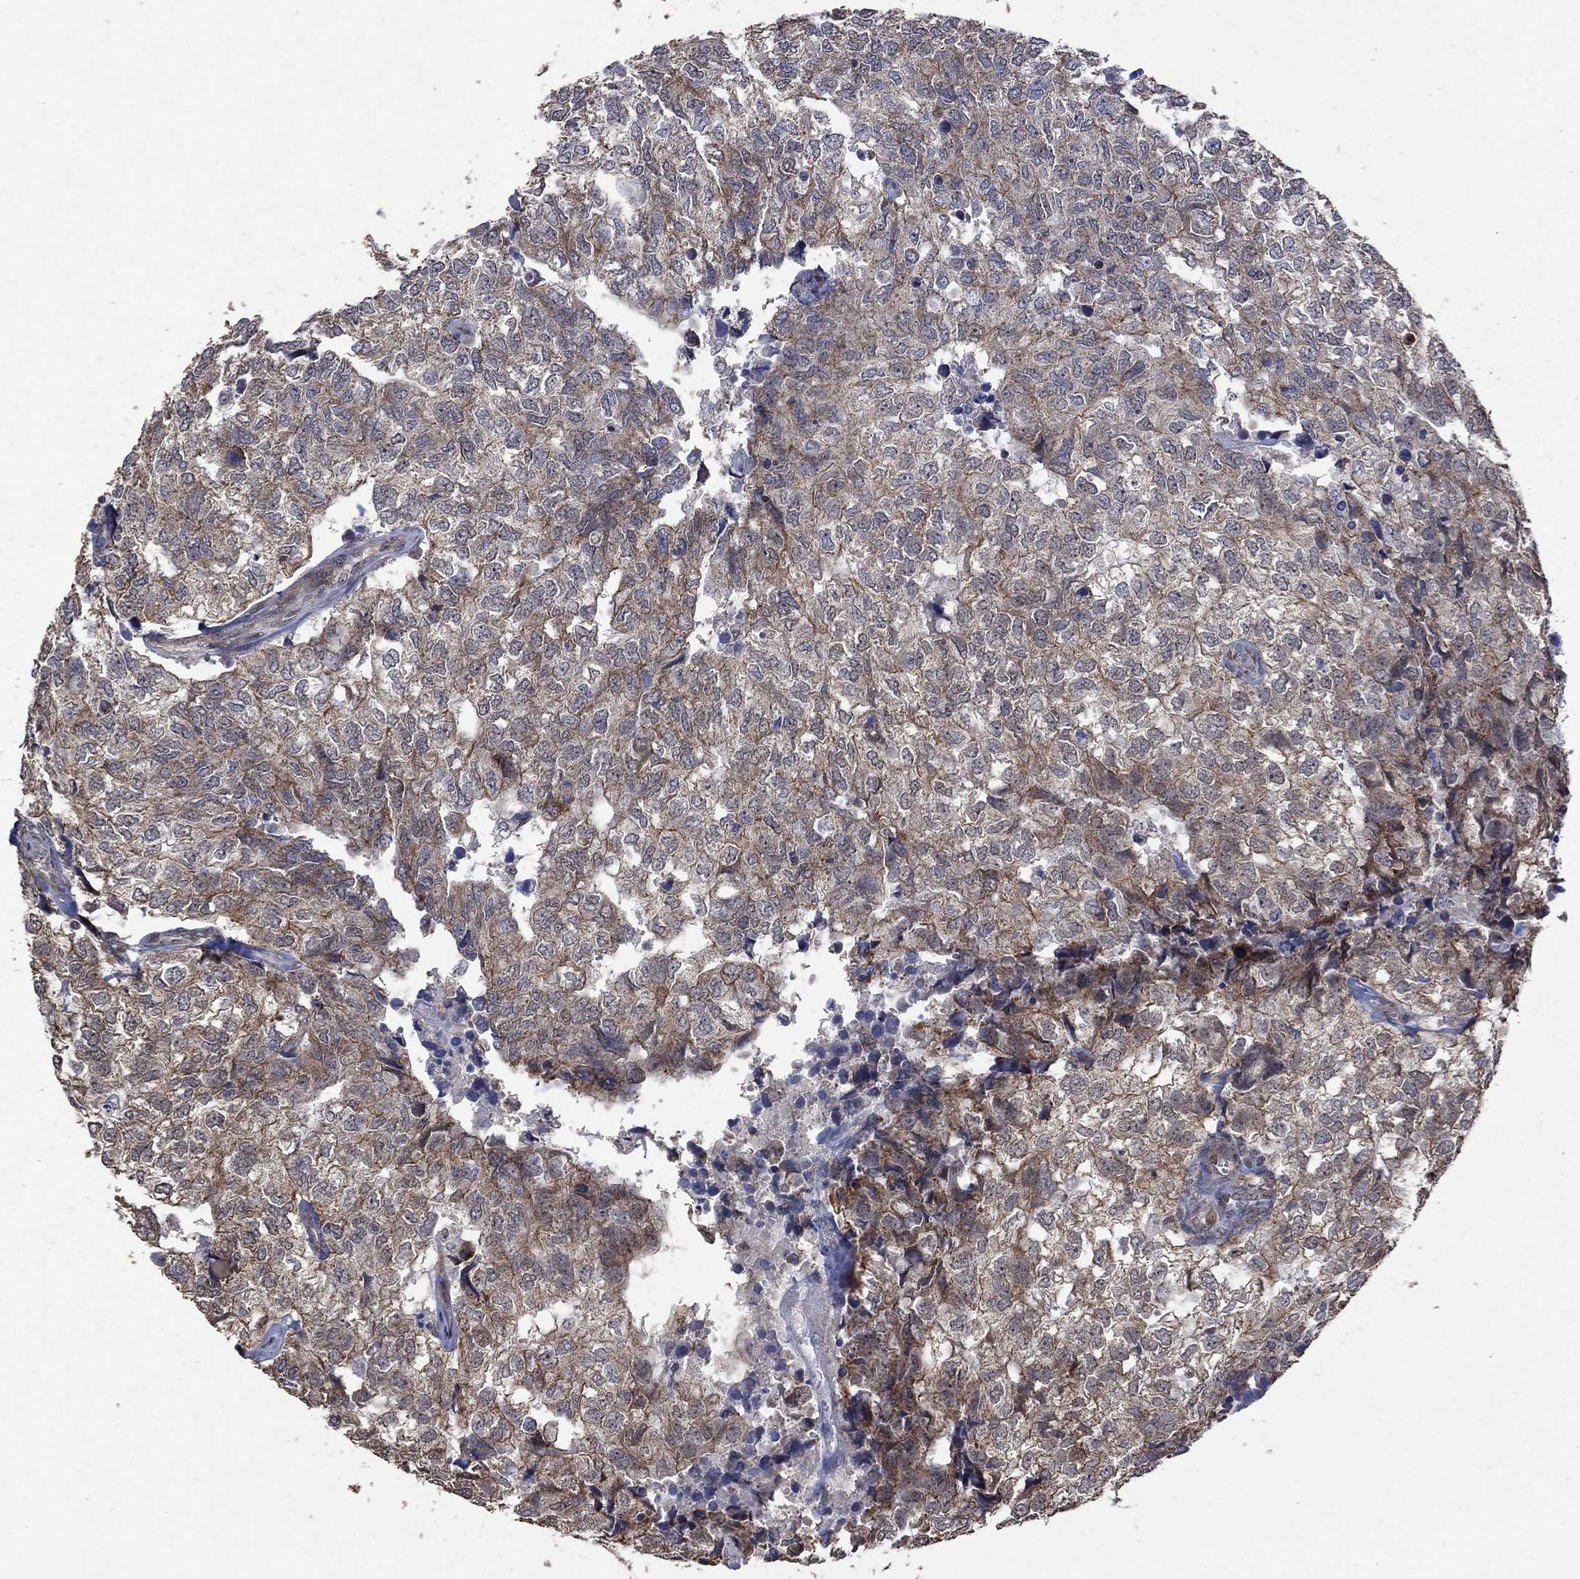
{"staining": {"intensity": "weak", "quantity": "25%-75%", "location": "cytoplasmic/membranous"}, "tissue": "breast cancer", "cell_type": "Tumor cells", "image_type": "cancer", "snomed": [{"axis": "morphology", "description": "Duct carcinoma"}, {"axis": "topography", "description": "Breast"}], "caption": "Human breast cancer (intraductal carcinoma) stained for a protein (brown) shows weak cytoplasmic/membranous positive expression in approximately 25%-75% of tumor cells.", "gene": "ANKRA2", "patient": {"sex": "female", "age": 30}}